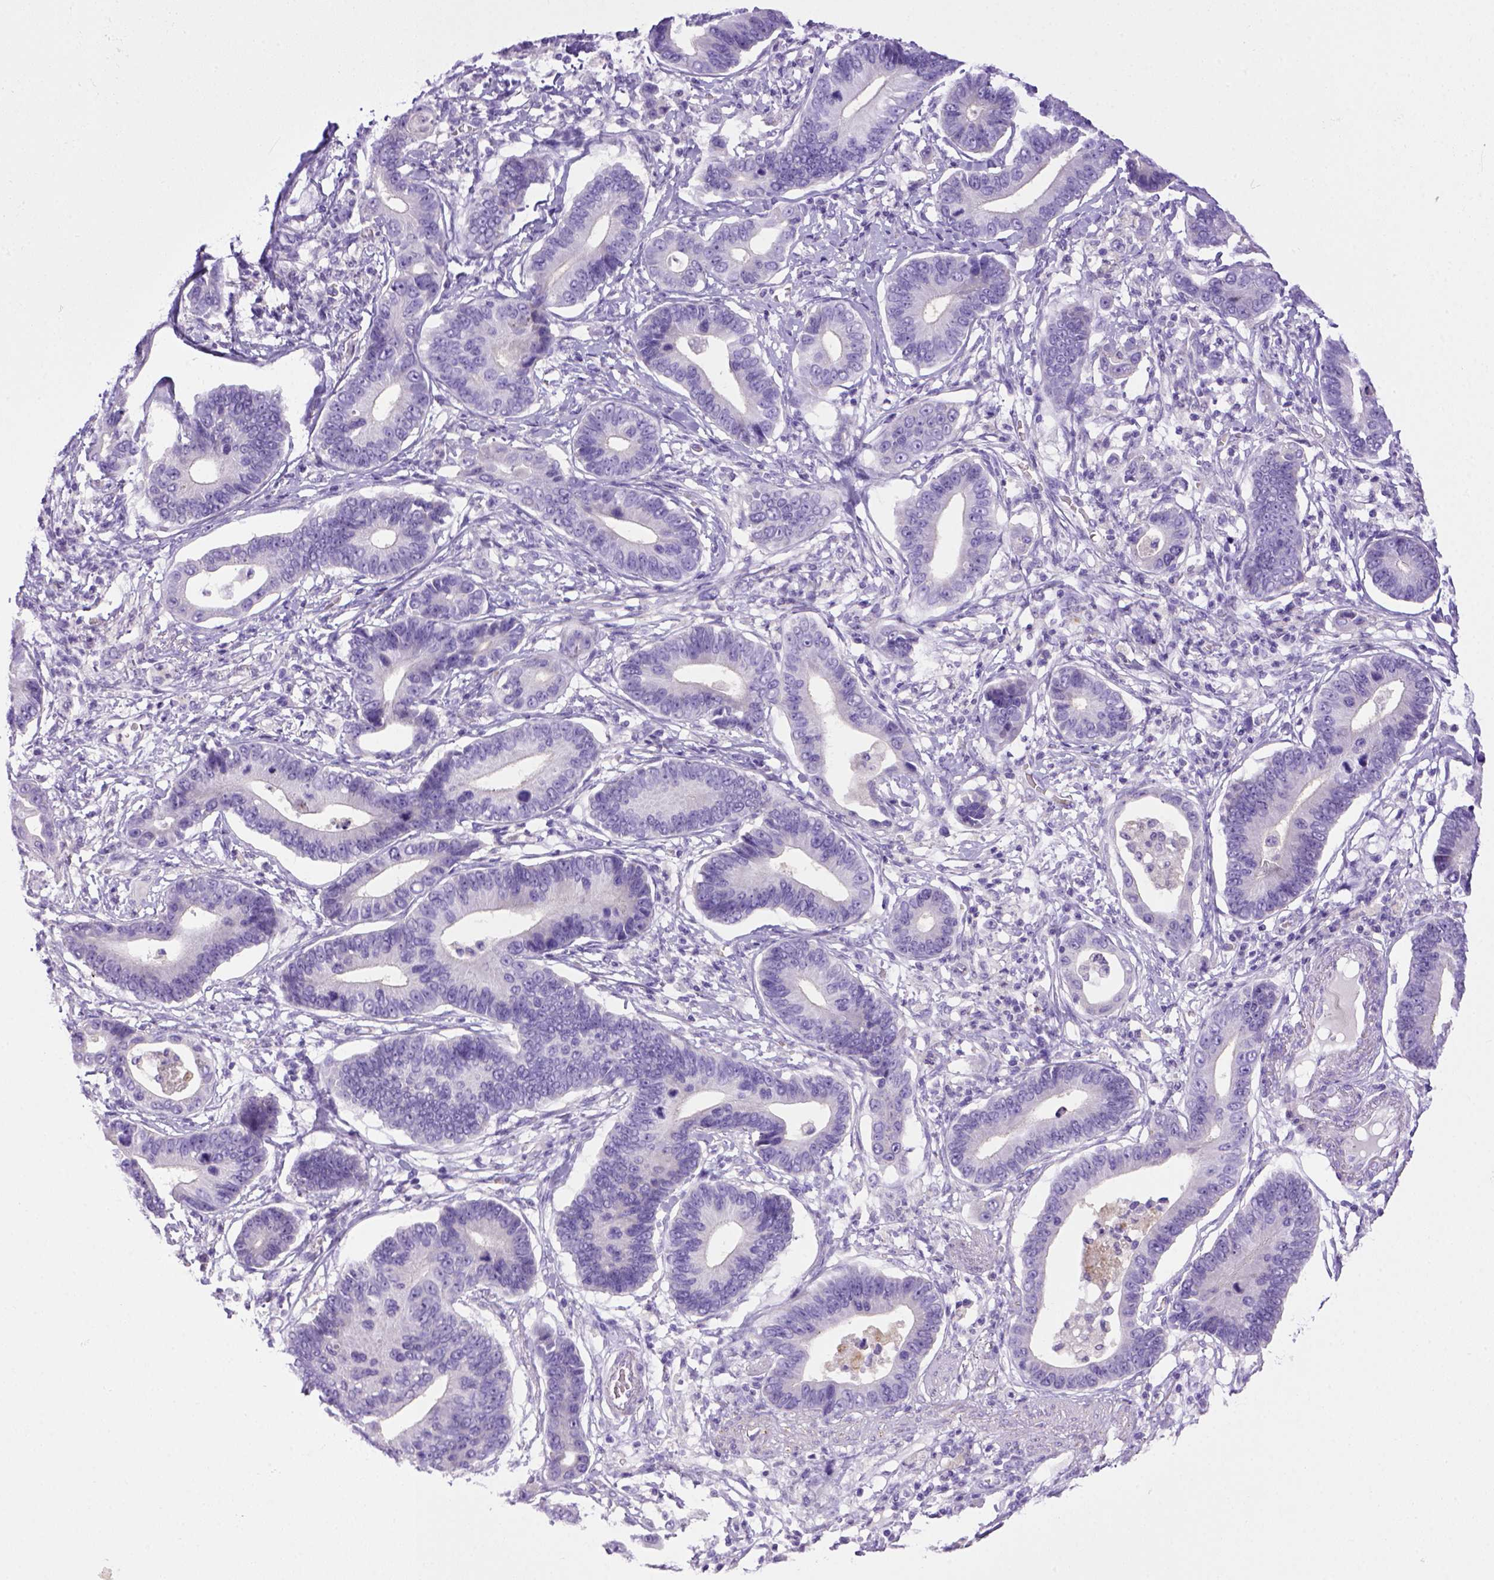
{"staining": {"intensity": "negative", "quantity": "none", "location": "none"}, "tissue": "stomach cancer", "cell_type": "Tumor cells", "image_type": "cancer", "snomed": [{"axis": "morphology", "description": "Adenocarcinoma, NOS"}, {"axis": "topography", "description": "Stomach"}], "caption": "Adenocarcinoma (stomach) stained for a protein using IHC shows no expression tumor cells.", "gene": "BAAT", "patient": {"sex": "male", "age": 84}}